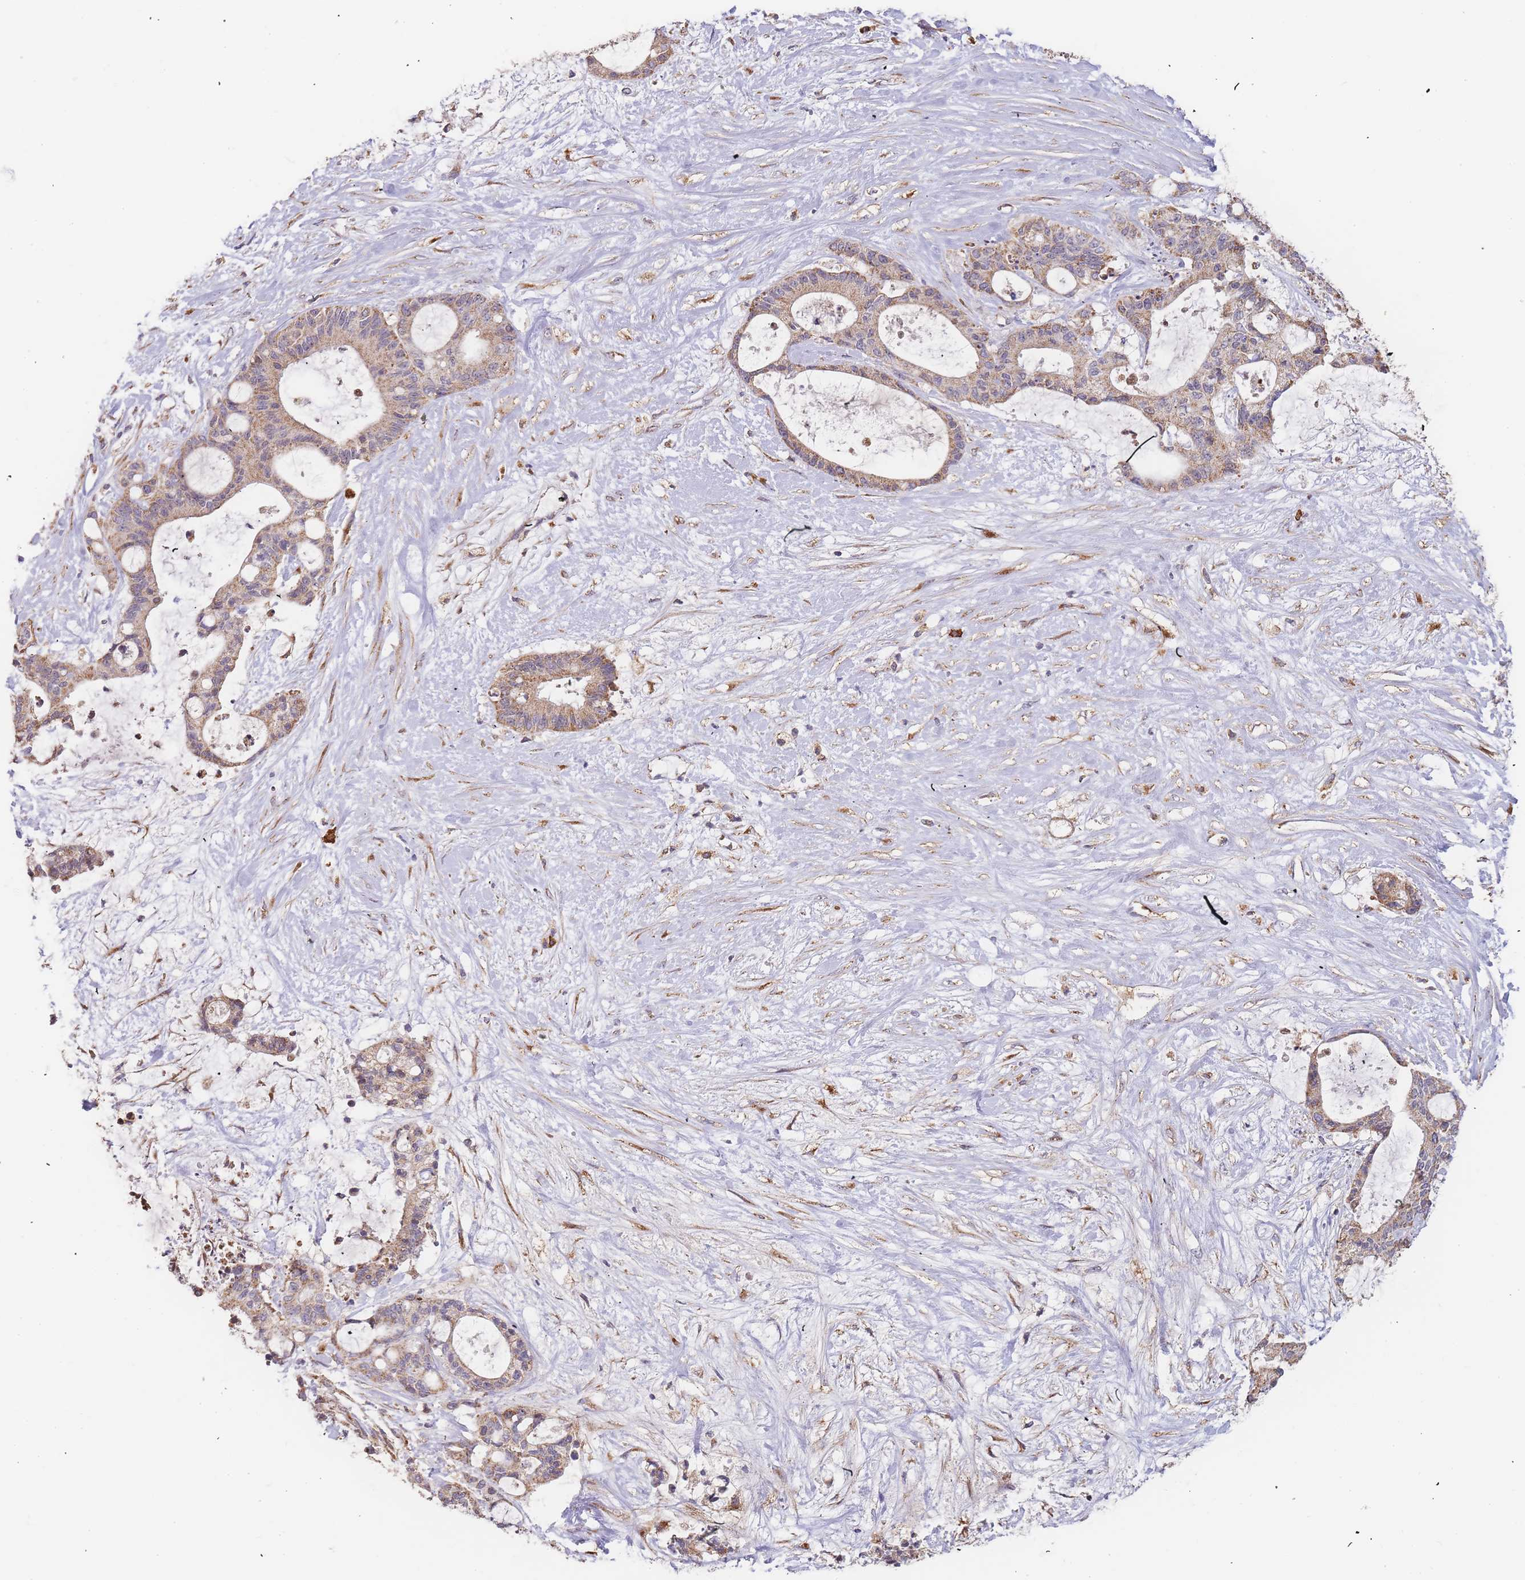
{"staining": {"intensity": "moderate", "quantity": ">75%", "location": "cytoplasmic/membranous"}, "tissue": "liver cancer", "cell_type": "Tumor cells", "image_type": "cancer", "snomed": [{"axis": "morphology", "description": "Normal tissue, NOS"}, {"axis": "morphology", "description": "Cholangiocarcinoma"}, {"axis": "topography", "description": "Liver"}, {"axis": "topography", "description": "Peripheral nerve tissue"}], "caption": "There is medium levels of moderate cytoplasmic/membranous staining in tumor cells of liver cancer (cholangiocarcinoma), as demonstrated by immunohistochemical staining (brown color).", "gene": "ADCY9", "patient": {"sex": "female", "age": 73}}